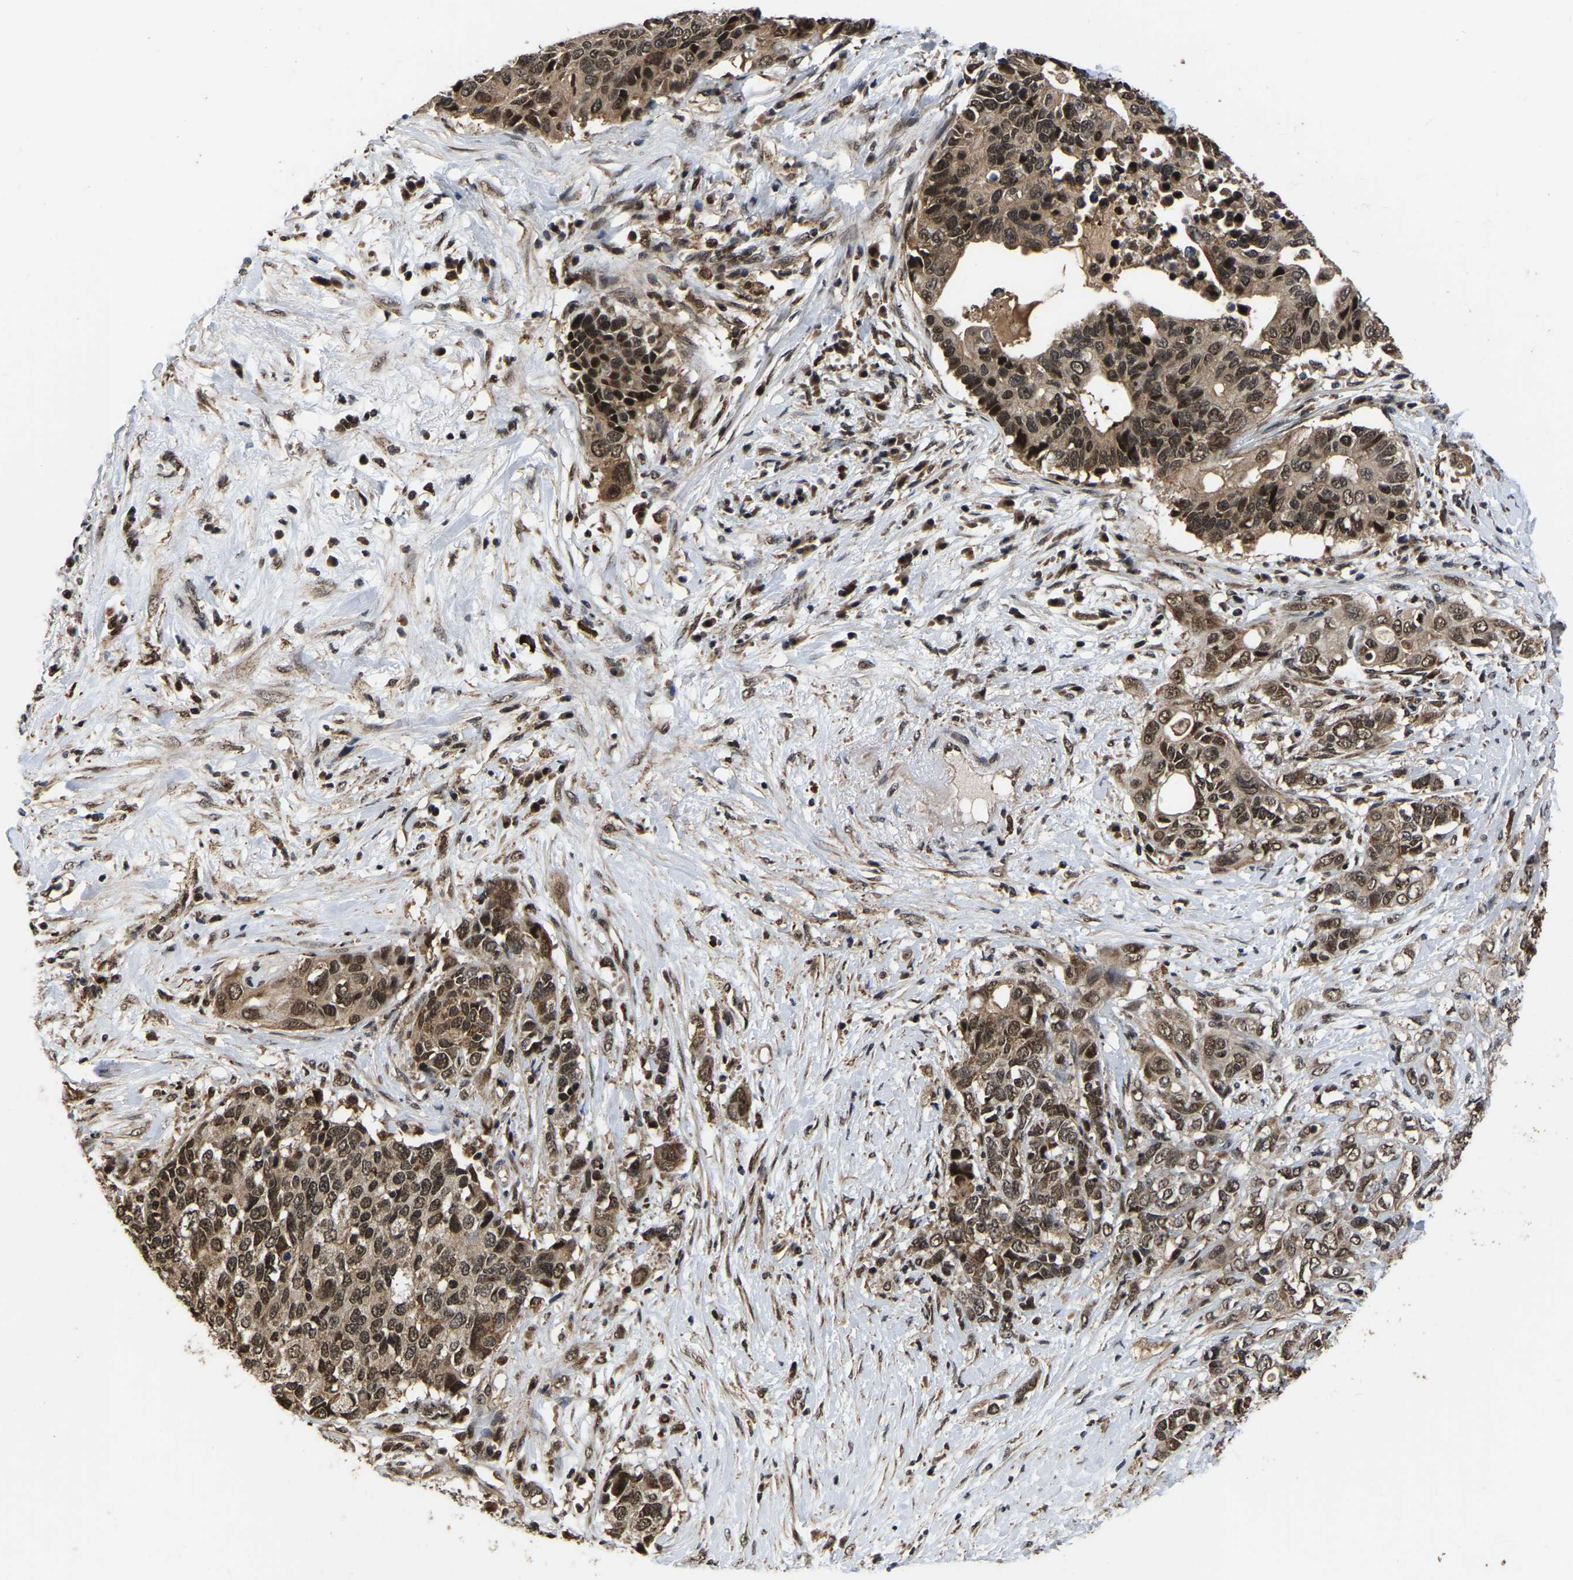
{"staining": {"intensity": "moderate", "quantity": ">75%", "location": "cytoplasmic/membranous,nuclear"}, "tissue": "pancreatic cancer", "cell_type": "Tumor cells", "image_type": "cancer", "snomed": [{"axis": "morphology", "description": "Adenocarcinoma, NOS"}, {"axis": "topography", "description": "Pancreas"}], "caption": "Immunohistochemistry image of neoplastic tissue: adenocarcinoma (pancreatic) stained using IHC exhibits medium levels of moderate protein expression localized specifically in the cytoplasmic/membranous and nuclear of tumor cells, appearing as a cytoplasmic/membranous and nuclear brown color.", "gene": "CIAO1", "patient": {"sex": "female", "age": 56}}